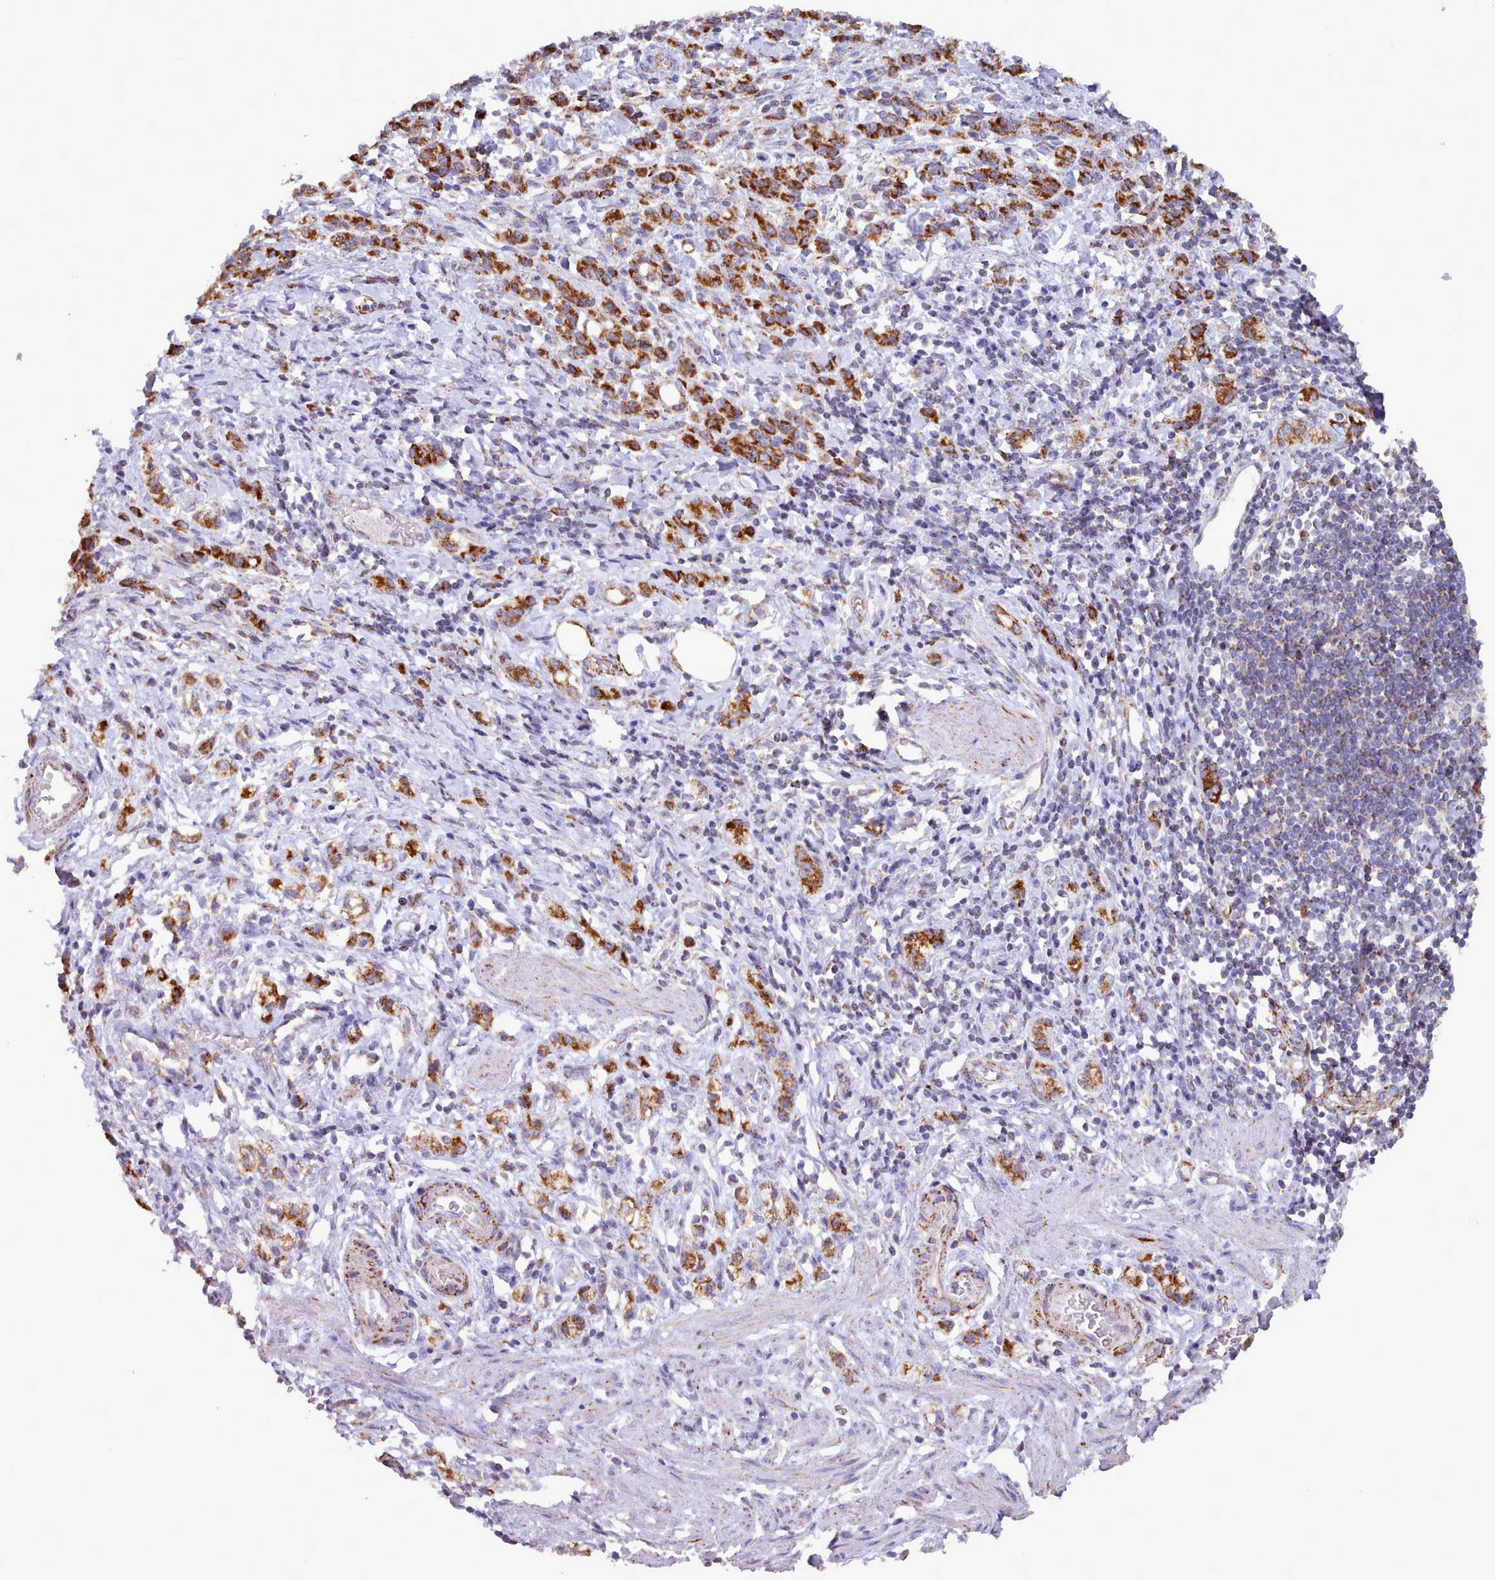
{"staining": {"intensity": "strong", "quantity": ">75%", "location": "cytoplasmic/membranous"}, "tissue": "stomach cancer", "cell_type": "Tumor cells", "image_type": "cancer", "snomed": [{"axis": "morphology", "description": "Adenocarcinoma, NOS"}, {"axis": "topography", "description": "Stomach"}], "caption": "Strong cytoplasmic/membranous protein staining is identified in approximately >75% of tumor cells in stomach cancer. Using DAB (3,3'-diaminobenzidine) (brown) and hematoxylin (blue) stains, captured at high magnification using brightfield microscopy.", "gene": "HSDL2", "patient": {"sex": "male", "age": 77}}